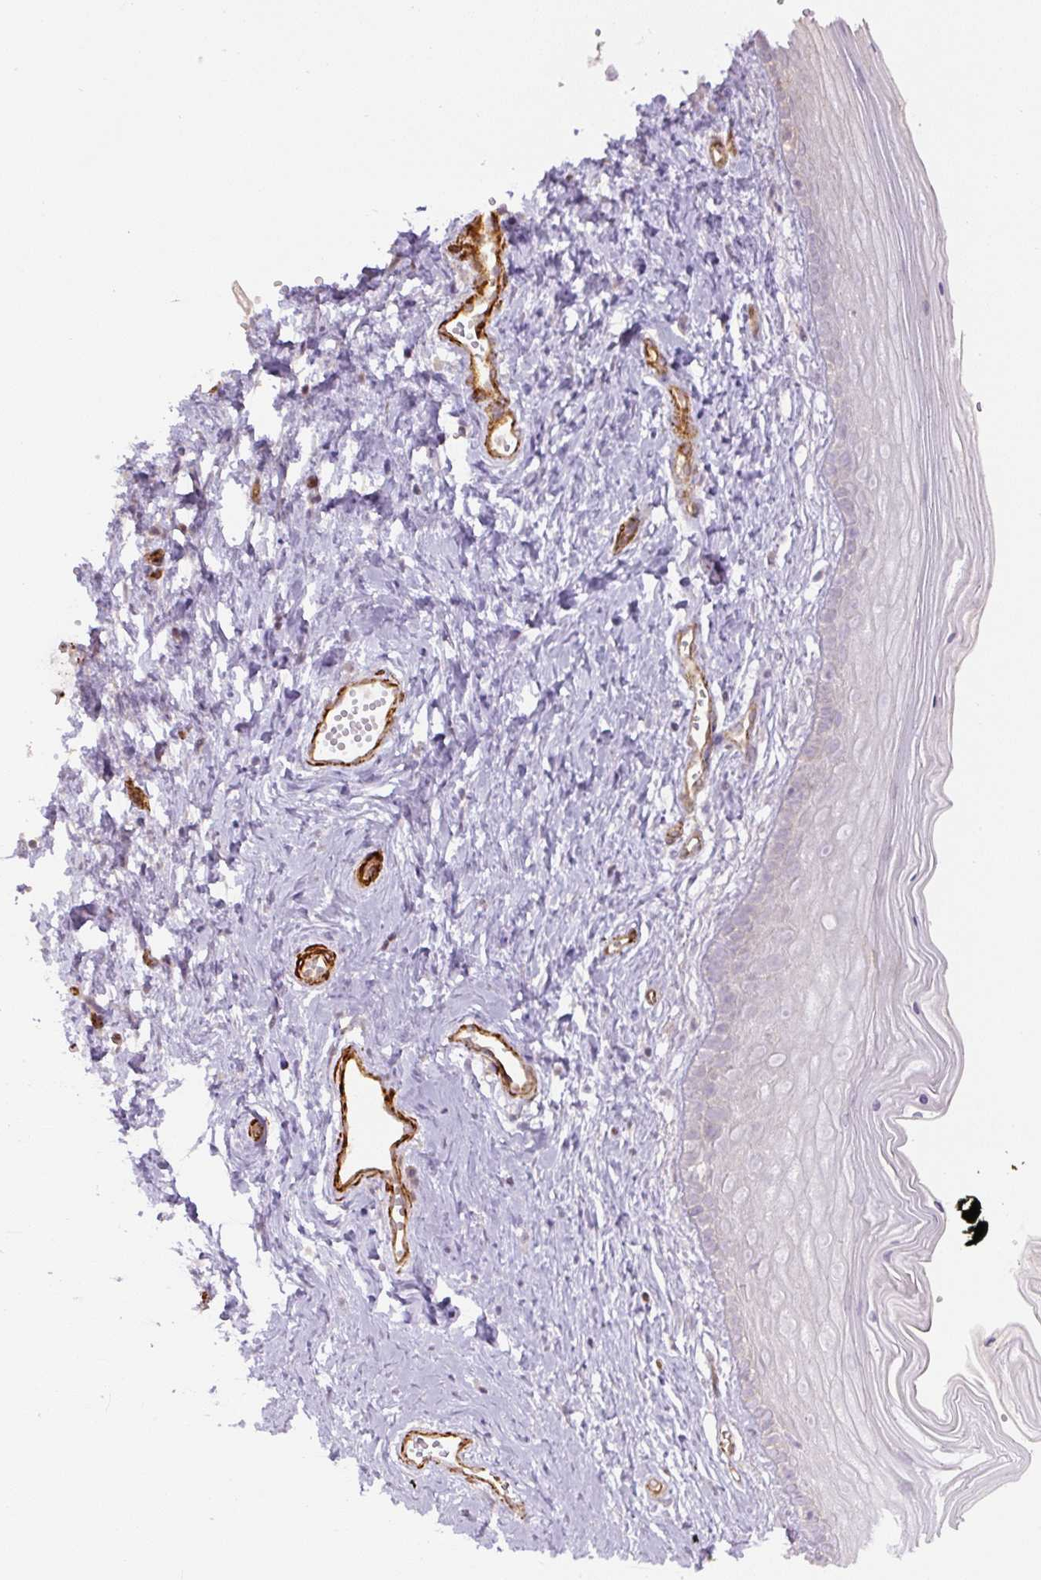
{"staining": {"intensity": "negative", "quantity": "none", "location": "none"}, "tissue": "vagina", "cell_type": "Squamous epithelial cells", "image_type": "normal", "snomed": [{"axis": "morphology", "description": "Normal tissue, NOS"}, {"axis": "topography", "description": "Vagina"}], "caption": "There is no significant expression in squamous epithelial cells of vagina. The staining is performed using DAB (3,3'-diaminobenzidine) brown chromogen with nuclei counter-stained in using hematoxylin.", "gene": "MYL12A", "patient": {"sex": "female", "age": 38}}